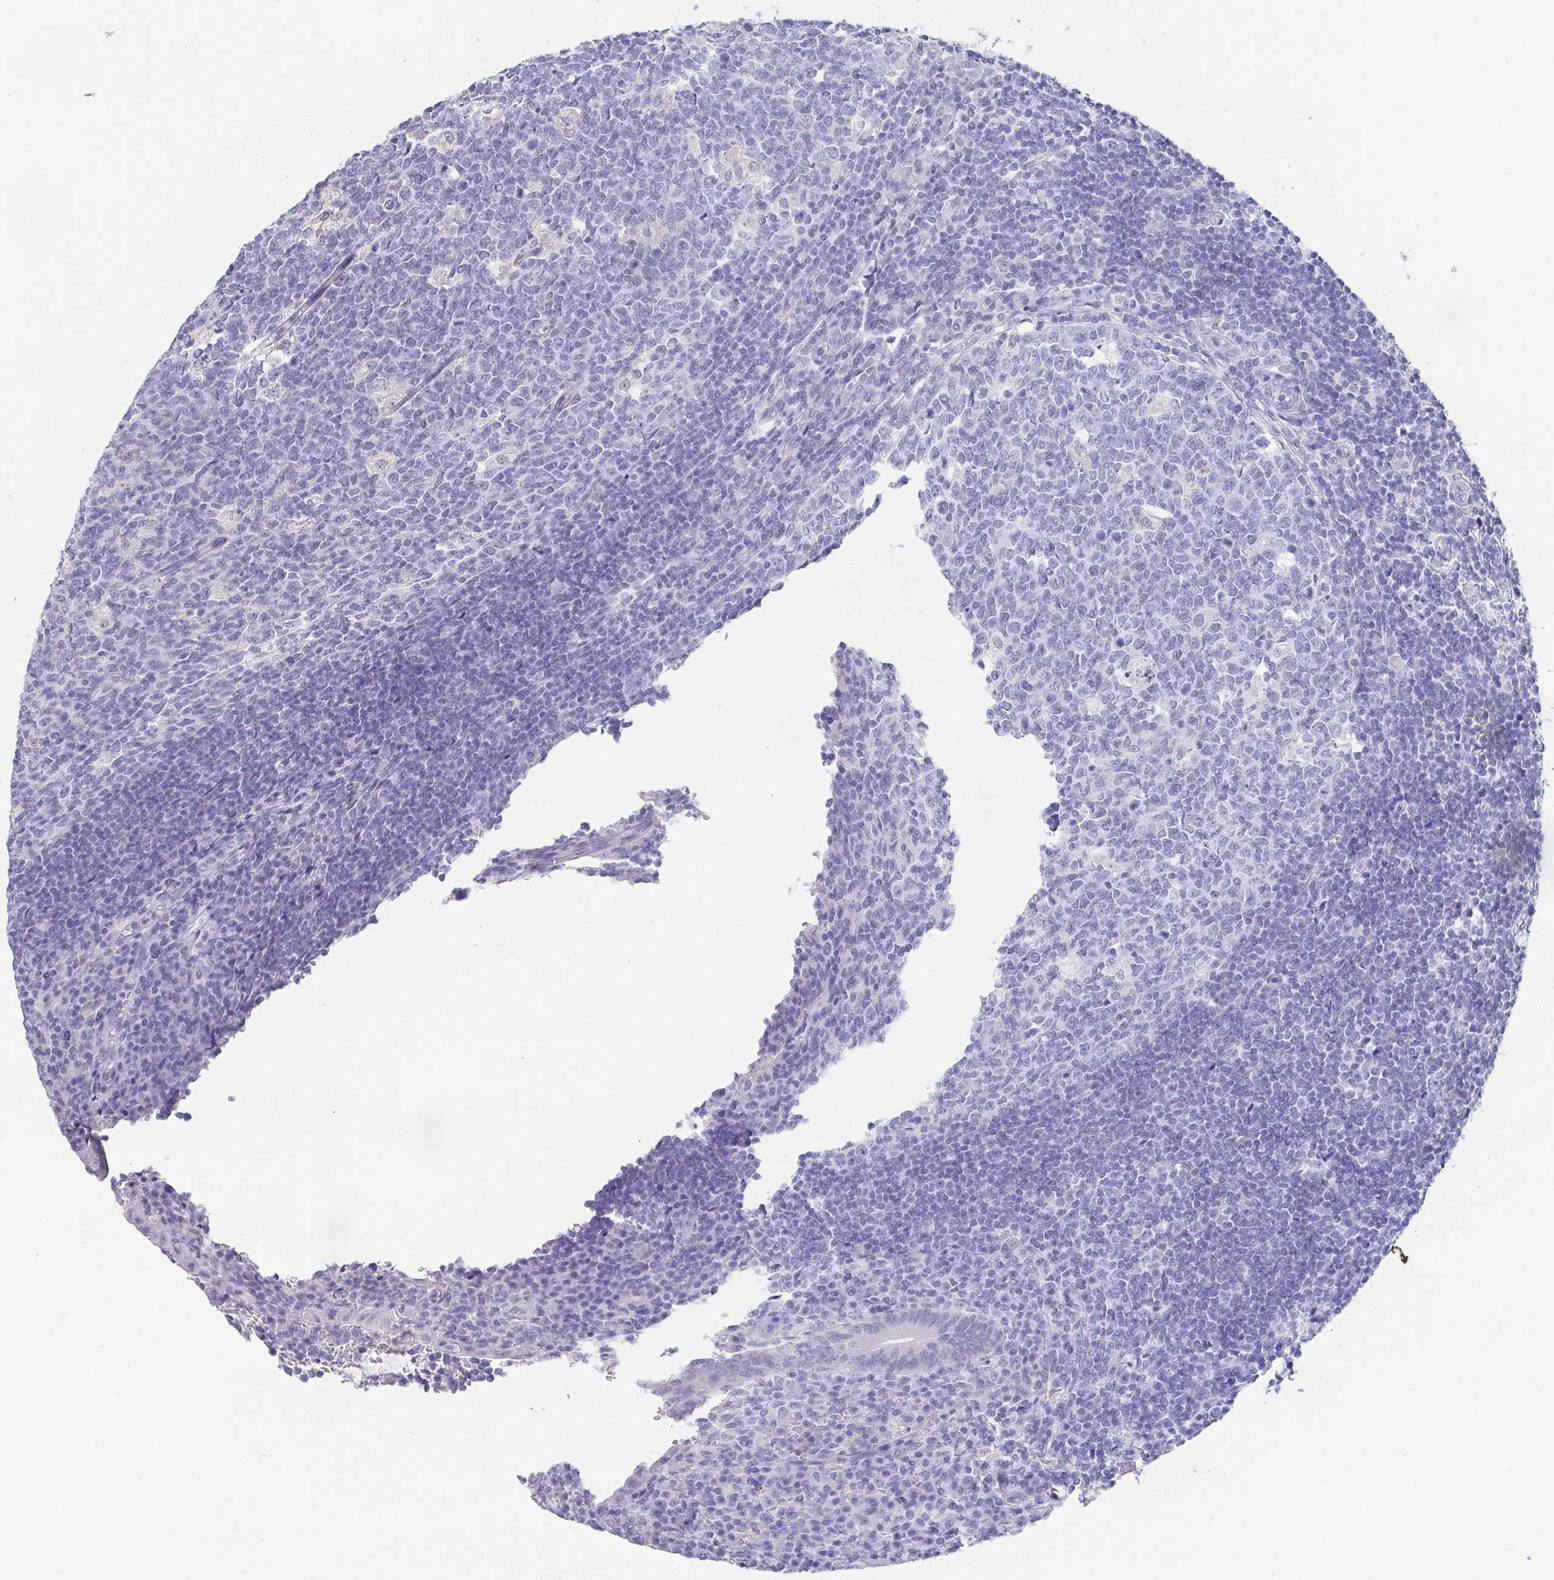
{"staining": {"intensity": "negative", "quantity": "none", "location": "none"}, "tissue": "appendix", "cell_type": "Glandular cells", "image_type": "normal", "snomed": [{"axis": "morphology", "description": "Normal tissue, NOS"}, {"axis": "topography", "description": "Appendix"}], "caption": "Image shows no protein positivity in glandular cells of benign appendix.", "gene": "IDH1", "patient": {"sex": "male", "age": 18}}